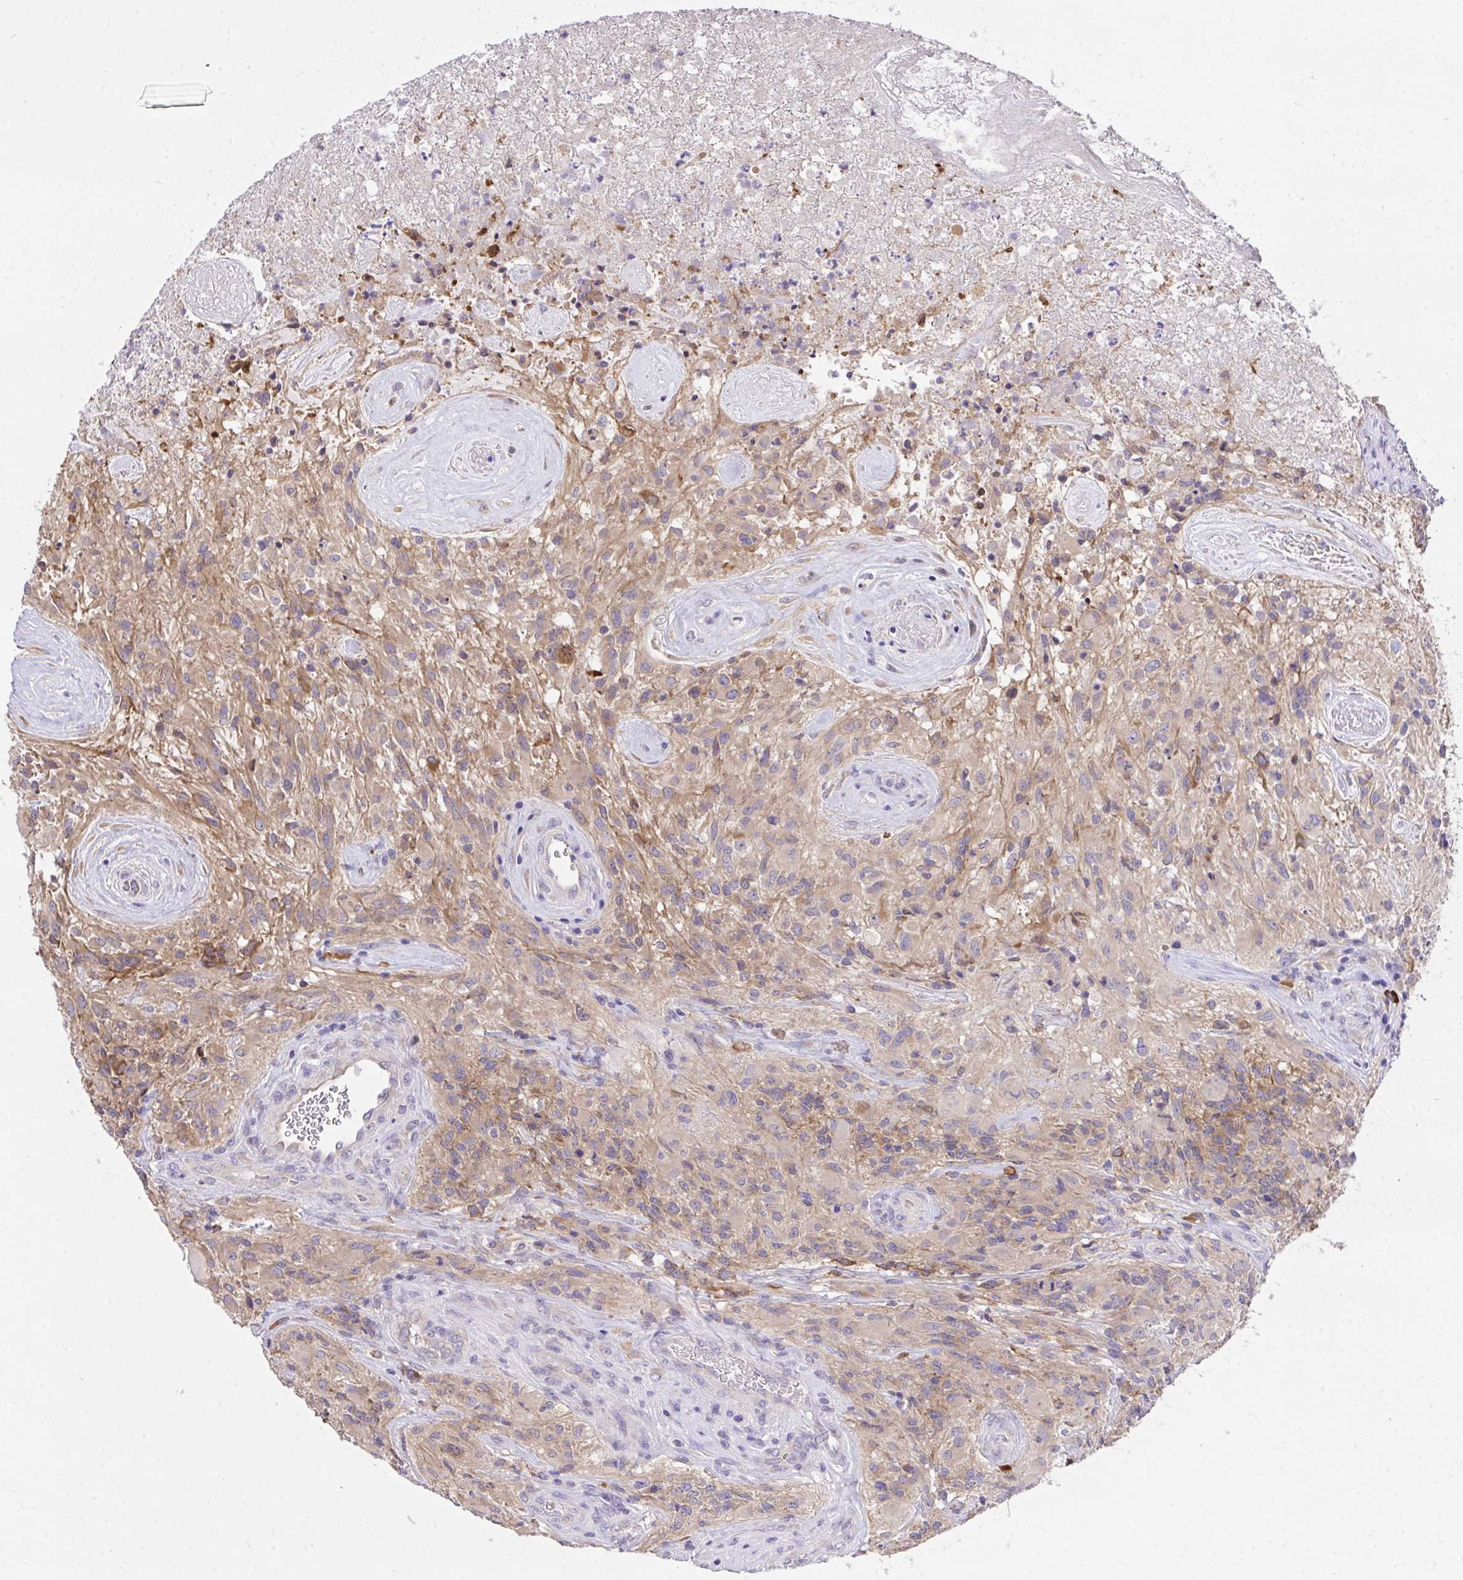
{"staining": {"intensity": "weak", "quantity": "25%-75%", "location": "cytoplasmic/membranous"}, "tissue": "glioma", "cell_type": "Tumor cells", "image_type": "cancer", "snomed": [{"axis": "morphology", "description": "Glioma, malignant, High grade"}, {"axis": "topography", "description": "Brain"}], "caption": "High-magnification brightfield microscopy of malignant glioma (high-grade) stained with DAB (brown) and counterstained with hematoxylin (blue). tumor cells exhibit weak cytoplasmic/membranous staining is seen in approximately25%-75% of cells.", "gene": "MPC2", "patient": {"sex": "female", "age": 65}}